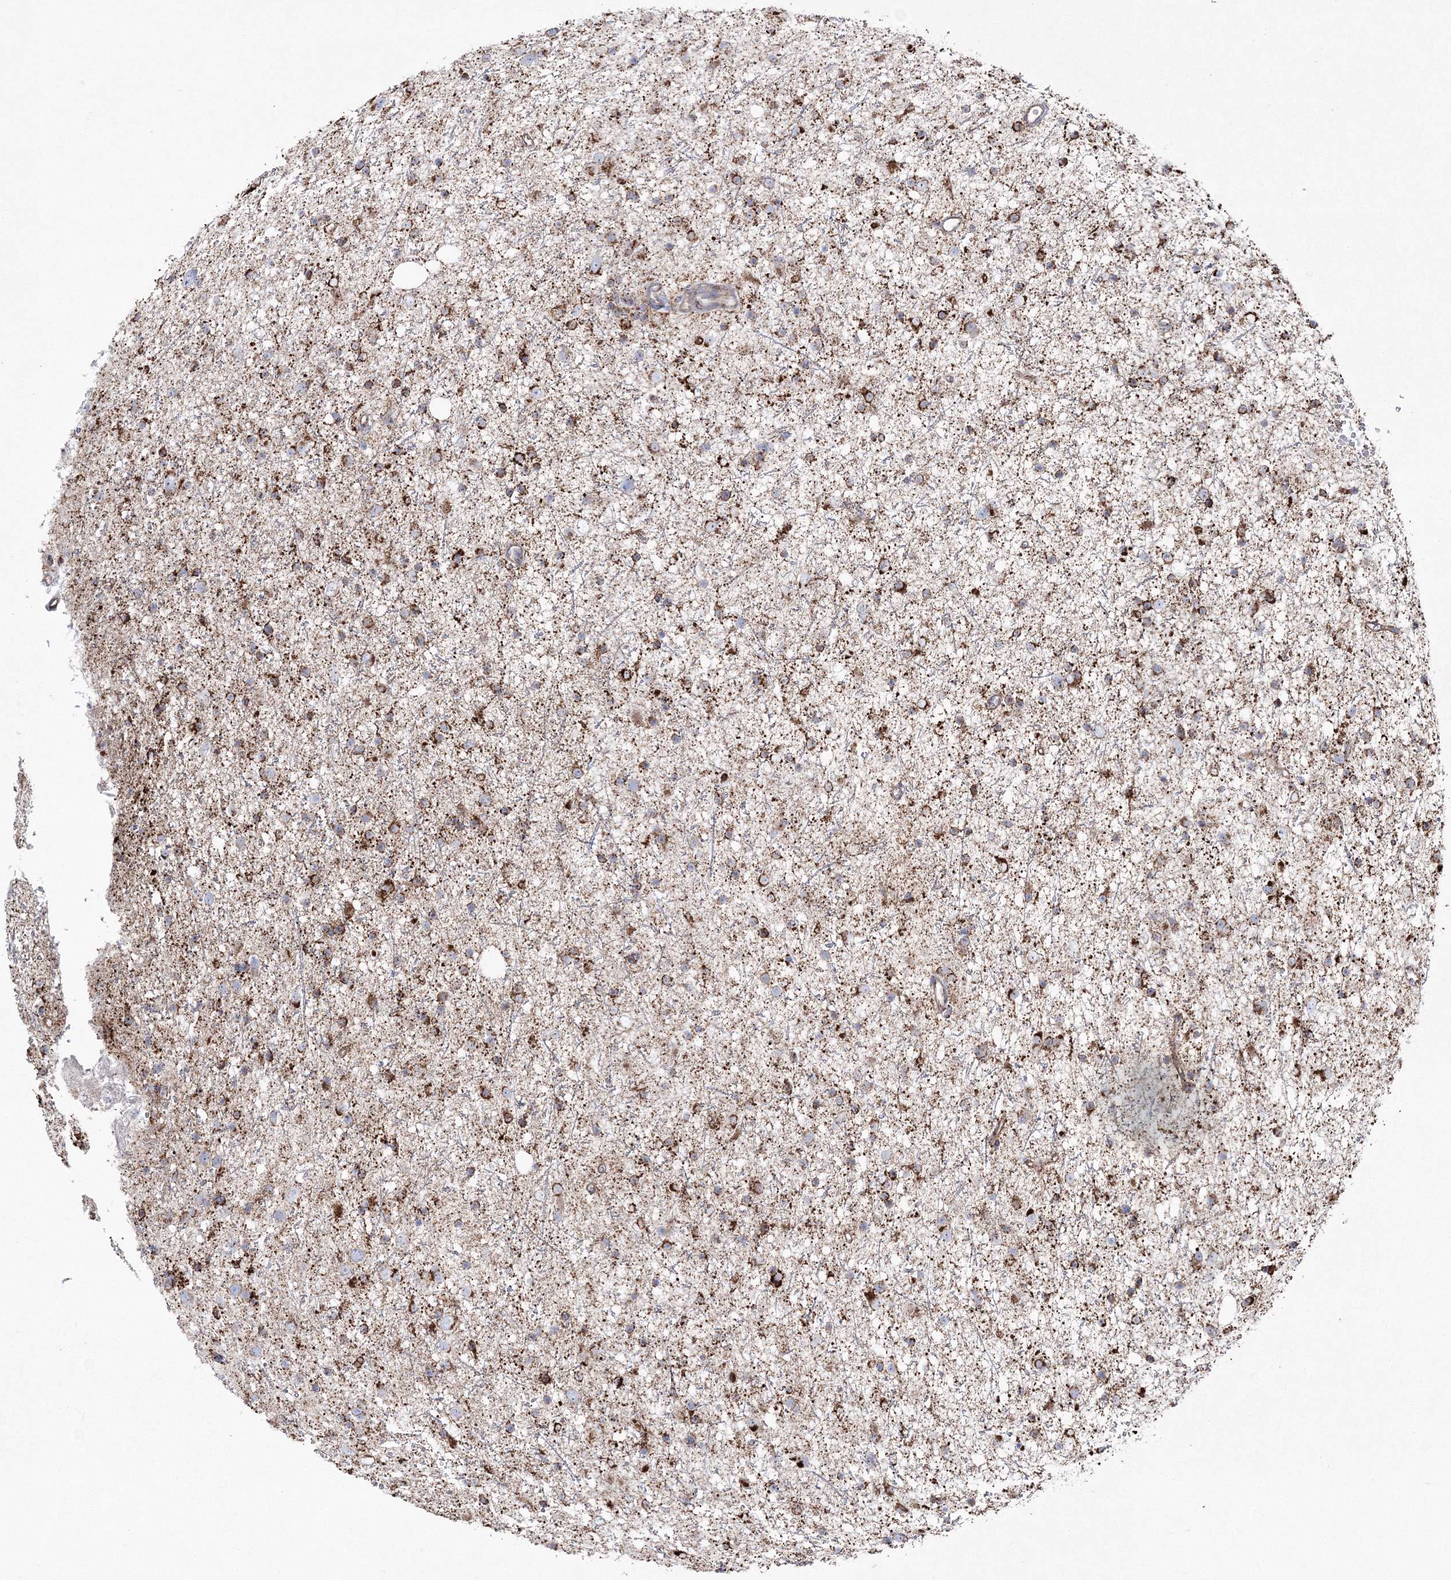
{"staining": {"intensity": "strong", "quantity": "25%-75%", "location": "cytoplasmic/membranous"}, "tissue": "glioma", "cell_type": "Tumor cells", "image_type": "cancer", "snomed": [{"axis": "morphology", "description": "Glioma, malignant, Low grade"}, {"axis": "topography", "description": "Cerebral cortex"}], "caption": "Protein staining reveals strong cytoplasmic/membranous expression in approximately 25%-75% of tumor cells in glioma. (DAB = brown stain, brightfield microscopy at high magnification).", "gene": "HIBCH", "patient": {"sex": "female", "age": 39}}